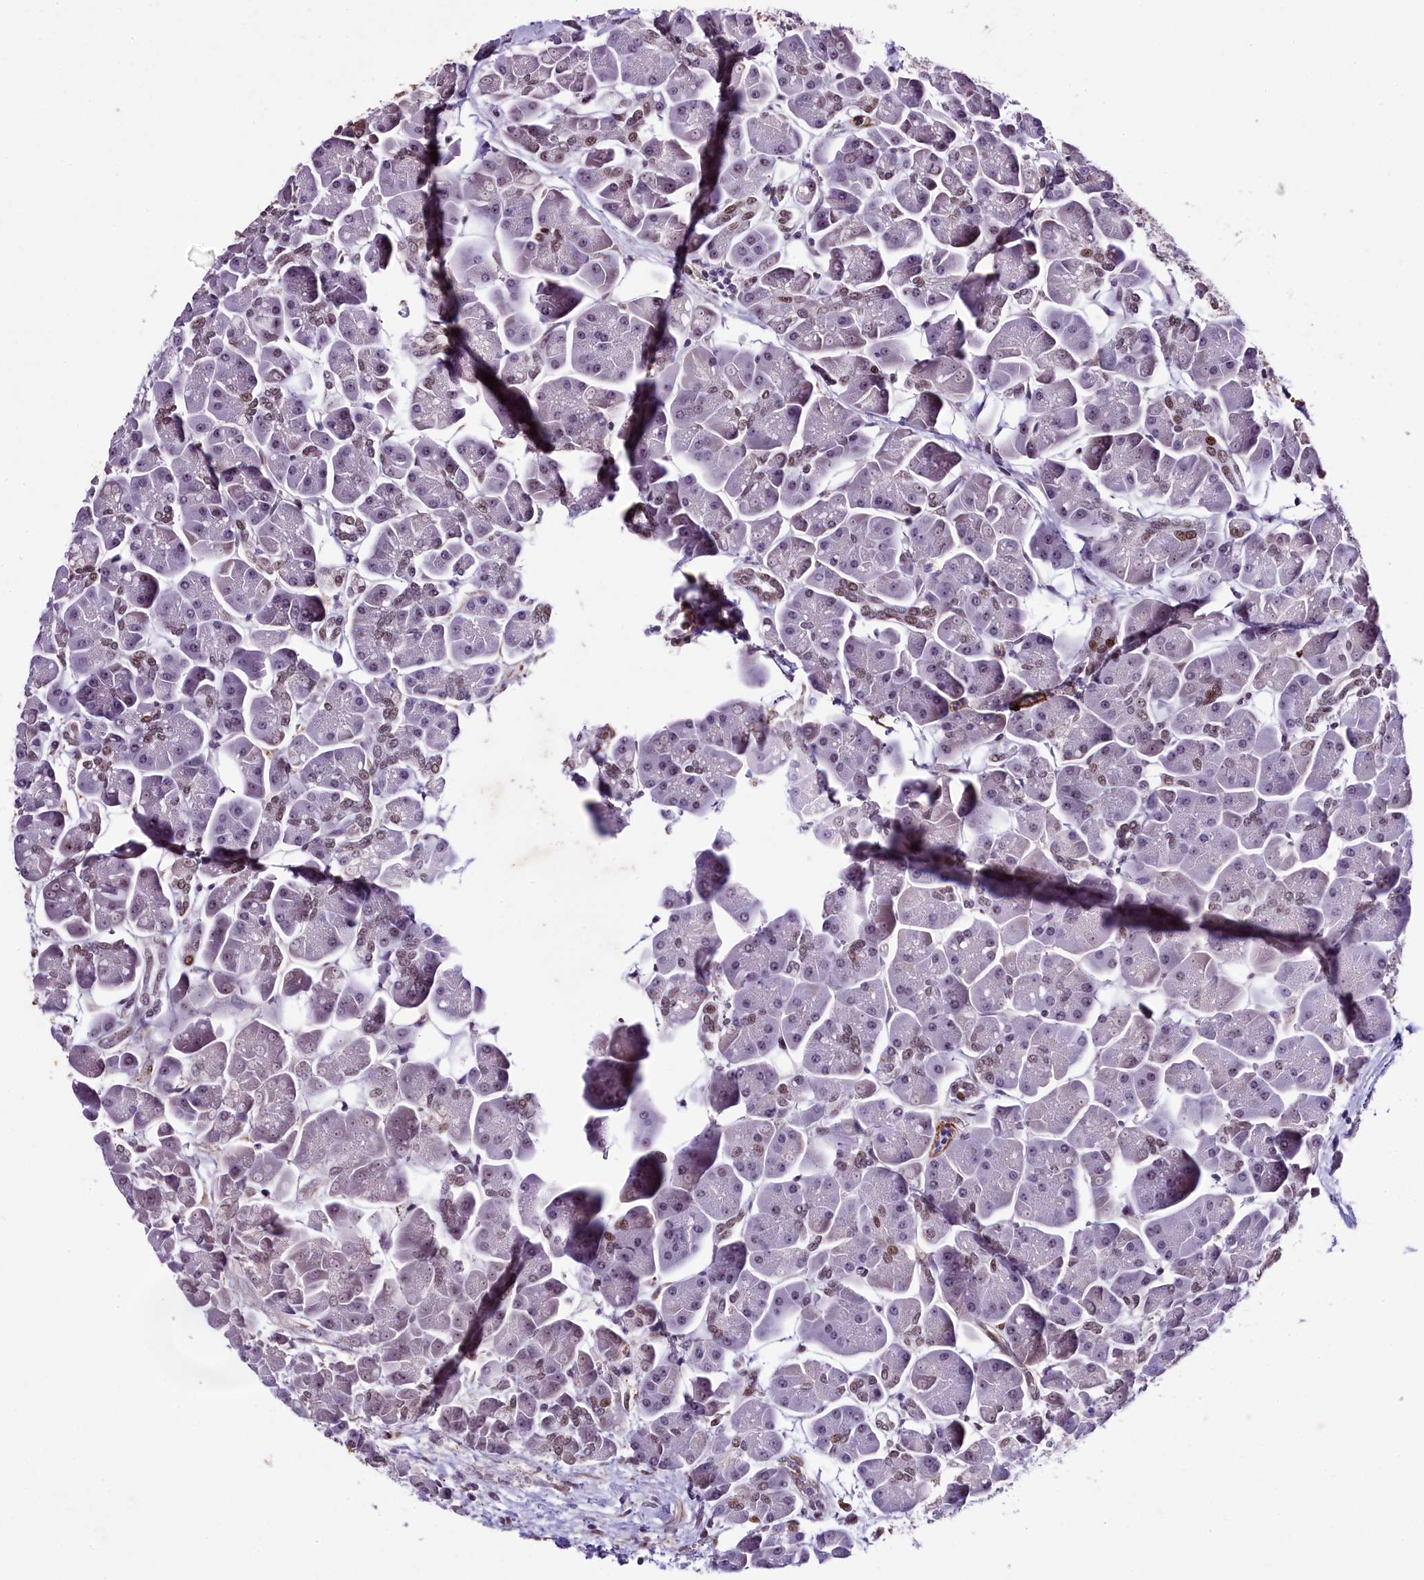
{"staining": {"intensity": "moderate", "quantity": "25%-75%", "location": "nuclear"}, "tissue": "pancreas", "cell_type": "Exocrine glandular cells", "image_type": "normal", "snomed": [{"axis": "morphology", "description": "Normal tissue, NOS"}, {"axis": "topography", "description": "Pancreas"}], "caption": "Protein staining exhibits moderate nuclear positivity in about 25%-75% of exocrine glandular cells in unremarkable pancreas. (DAB IHC, brown staining for protein, blue staining for nuclei).", "gene": "SAMD10", "patient": {"sex": "male", "age": 66}}